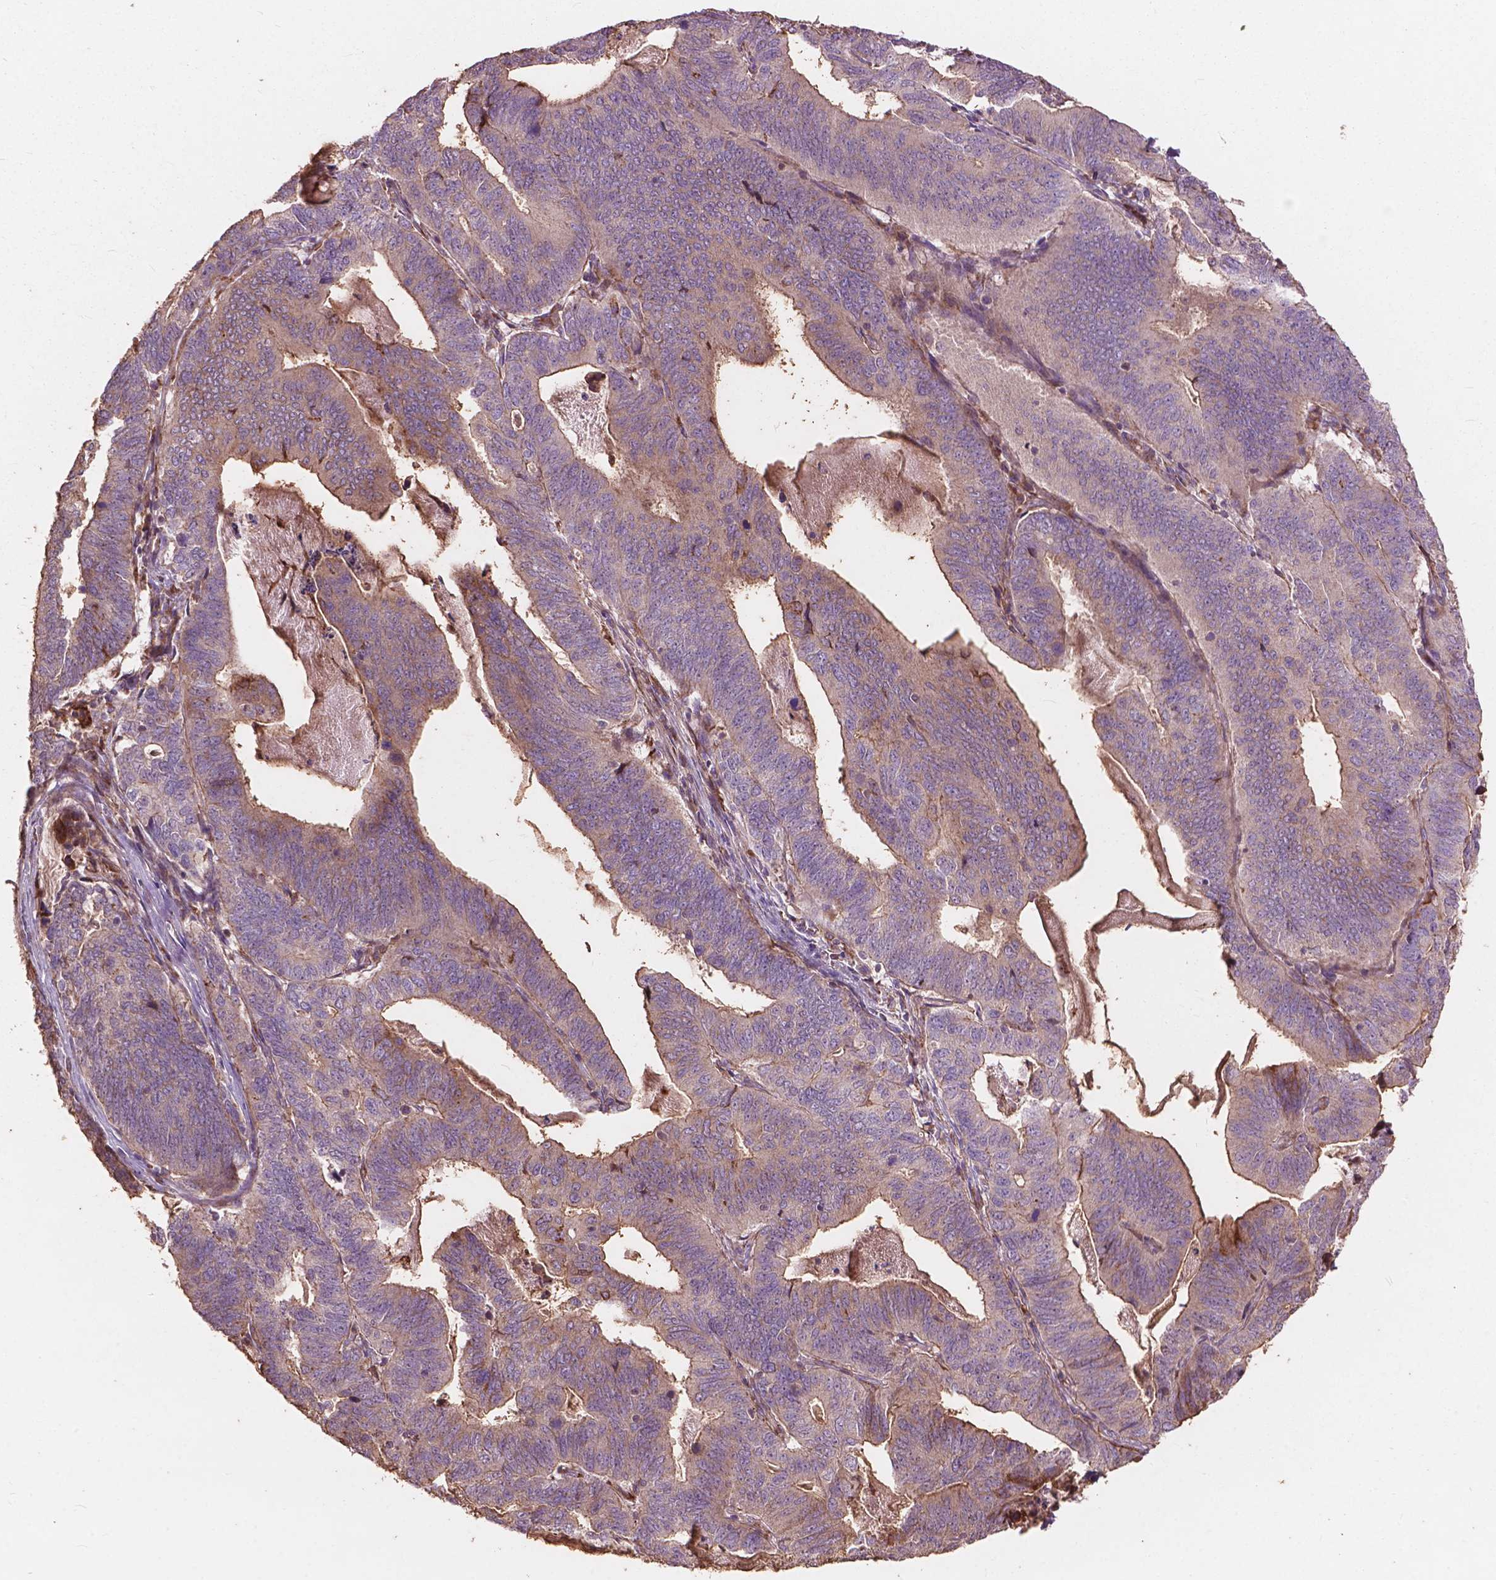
{"staining": {"intensity": "moderate", "quantity": "<25%", "location": "cytoplasmic/membranous"}, "tissue": "stomach cancer", "cell_type": "Tumor cells", "image_type": "cancer", "snomed": [{"axis": "morphology", "description": "Adenocarcinoma, NOS"}, {"axis": "topography", "description": "Stomach, upper"}], "caption": "Stomach adenocarcinoma stained with immunohistochemistry exhibits moderate cytoplasmic/membranous staining in about <25% of tumor cells. (DAB = brown stain, brightfield microscopy at high magnification).", "gene": "FNIP1", "patient": {"sex": "female", "age": 67}}